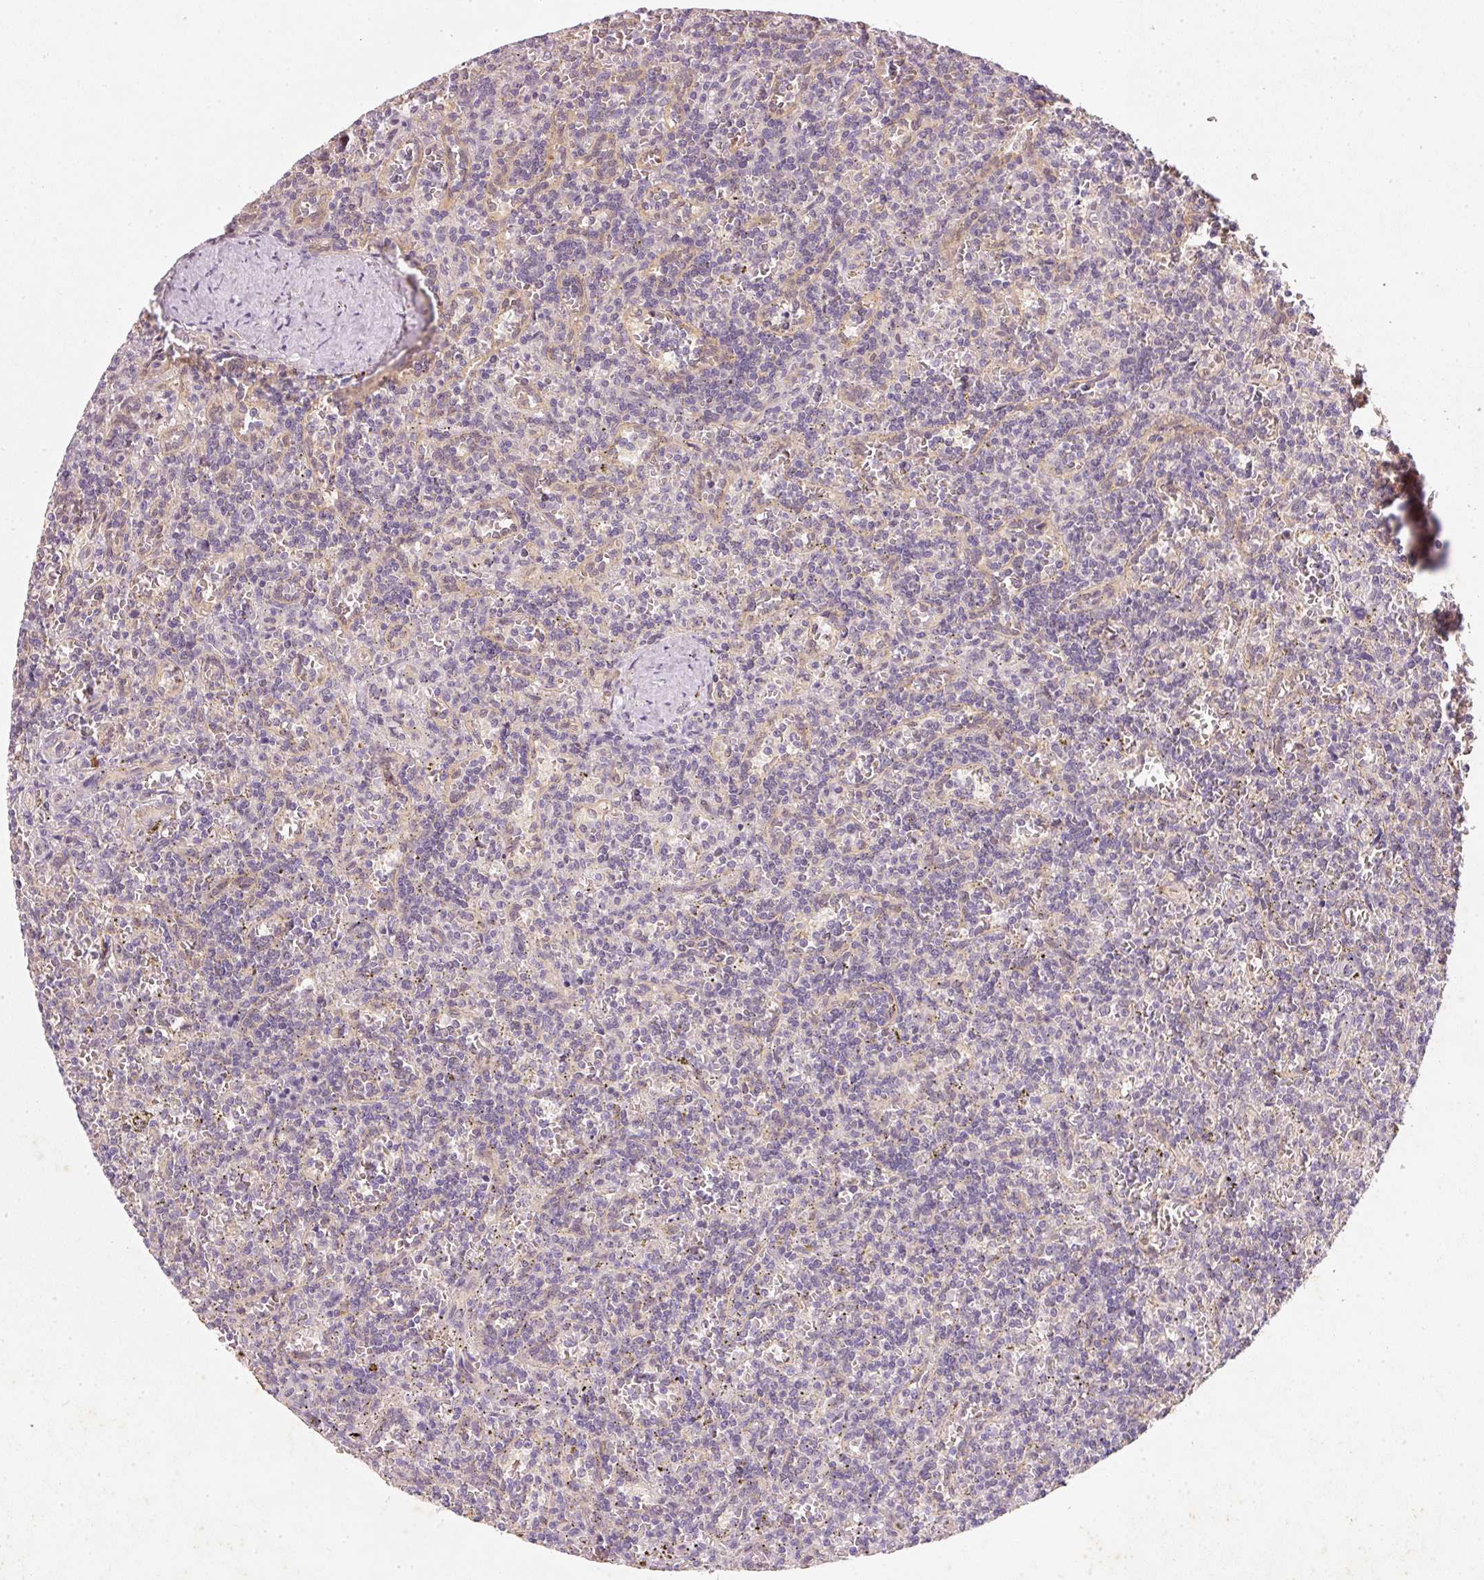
{"staining": {"intensity": "negative", "quantity": "none", "location": "none"}, "tissue": "lymphoma", "cell_type": "Tumor cells", "image_type": "cancer", "snomed": [{"axis": "morphology", "description": "Malignant lymphoma, non-Hodgkin's type, Low grade"}, {"axis": "topography", "description": "Spleen"}], "caption": "This image is of lymphoma stained with IHC to label a protein in brown with the nuclei are counter-stained blue. There is no positivity in tumor cells.", "gene": "RGL2", "patient": {"sex": "male", "age": 73}}